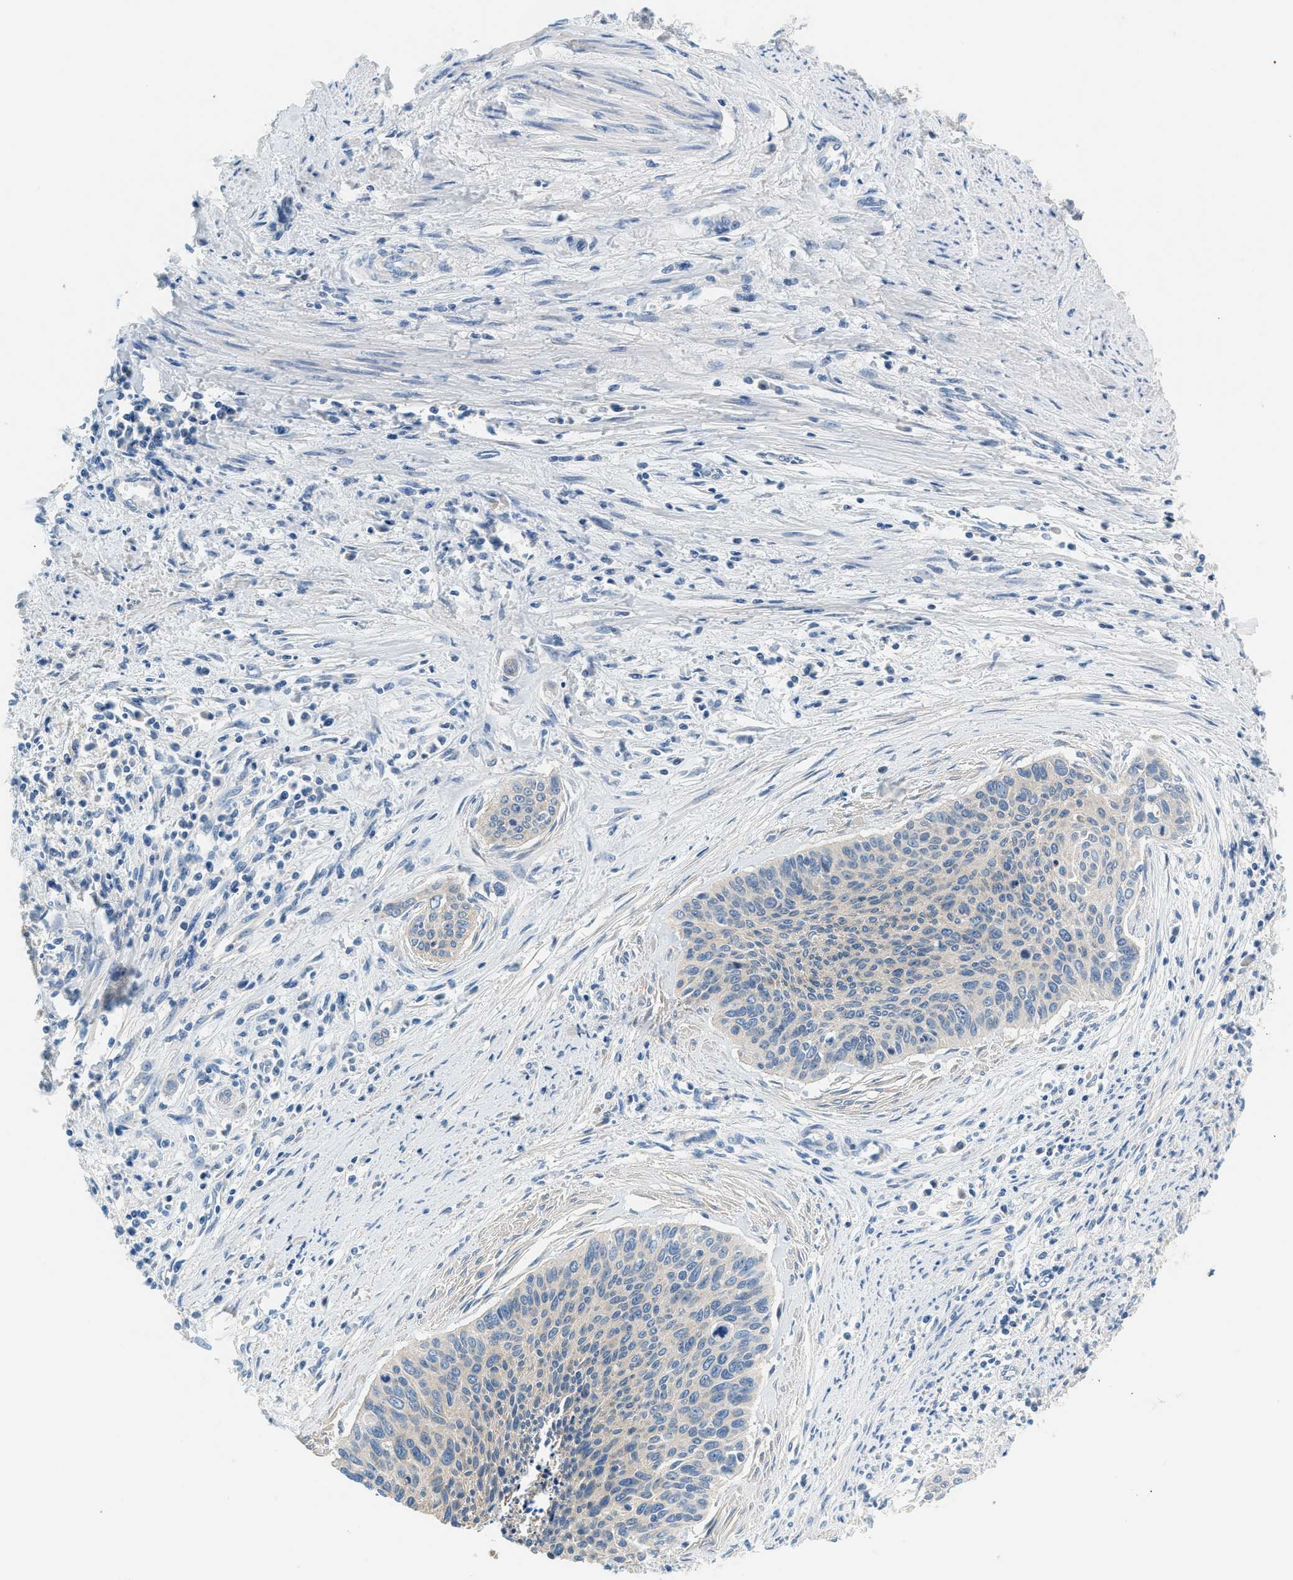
{"staining": {"intensity": "negative", "quantity": "none", "location": "none"}, "tissue": "cervical cancer", "cell_type": "Tumor cells", "image_type": "cancer", "snomed": [{"axis": "morphology", "description": "Squamous cell carcinoma, NOS"}, {"axis": "topography", "description": "Cervix"}], "caption": "The image reveals no significant positivity in tumor cells of cervical cancer (squamous cell carcinoma).", "gene": "SLC35E1", "patient": {"sex": "female", "age": 55}}